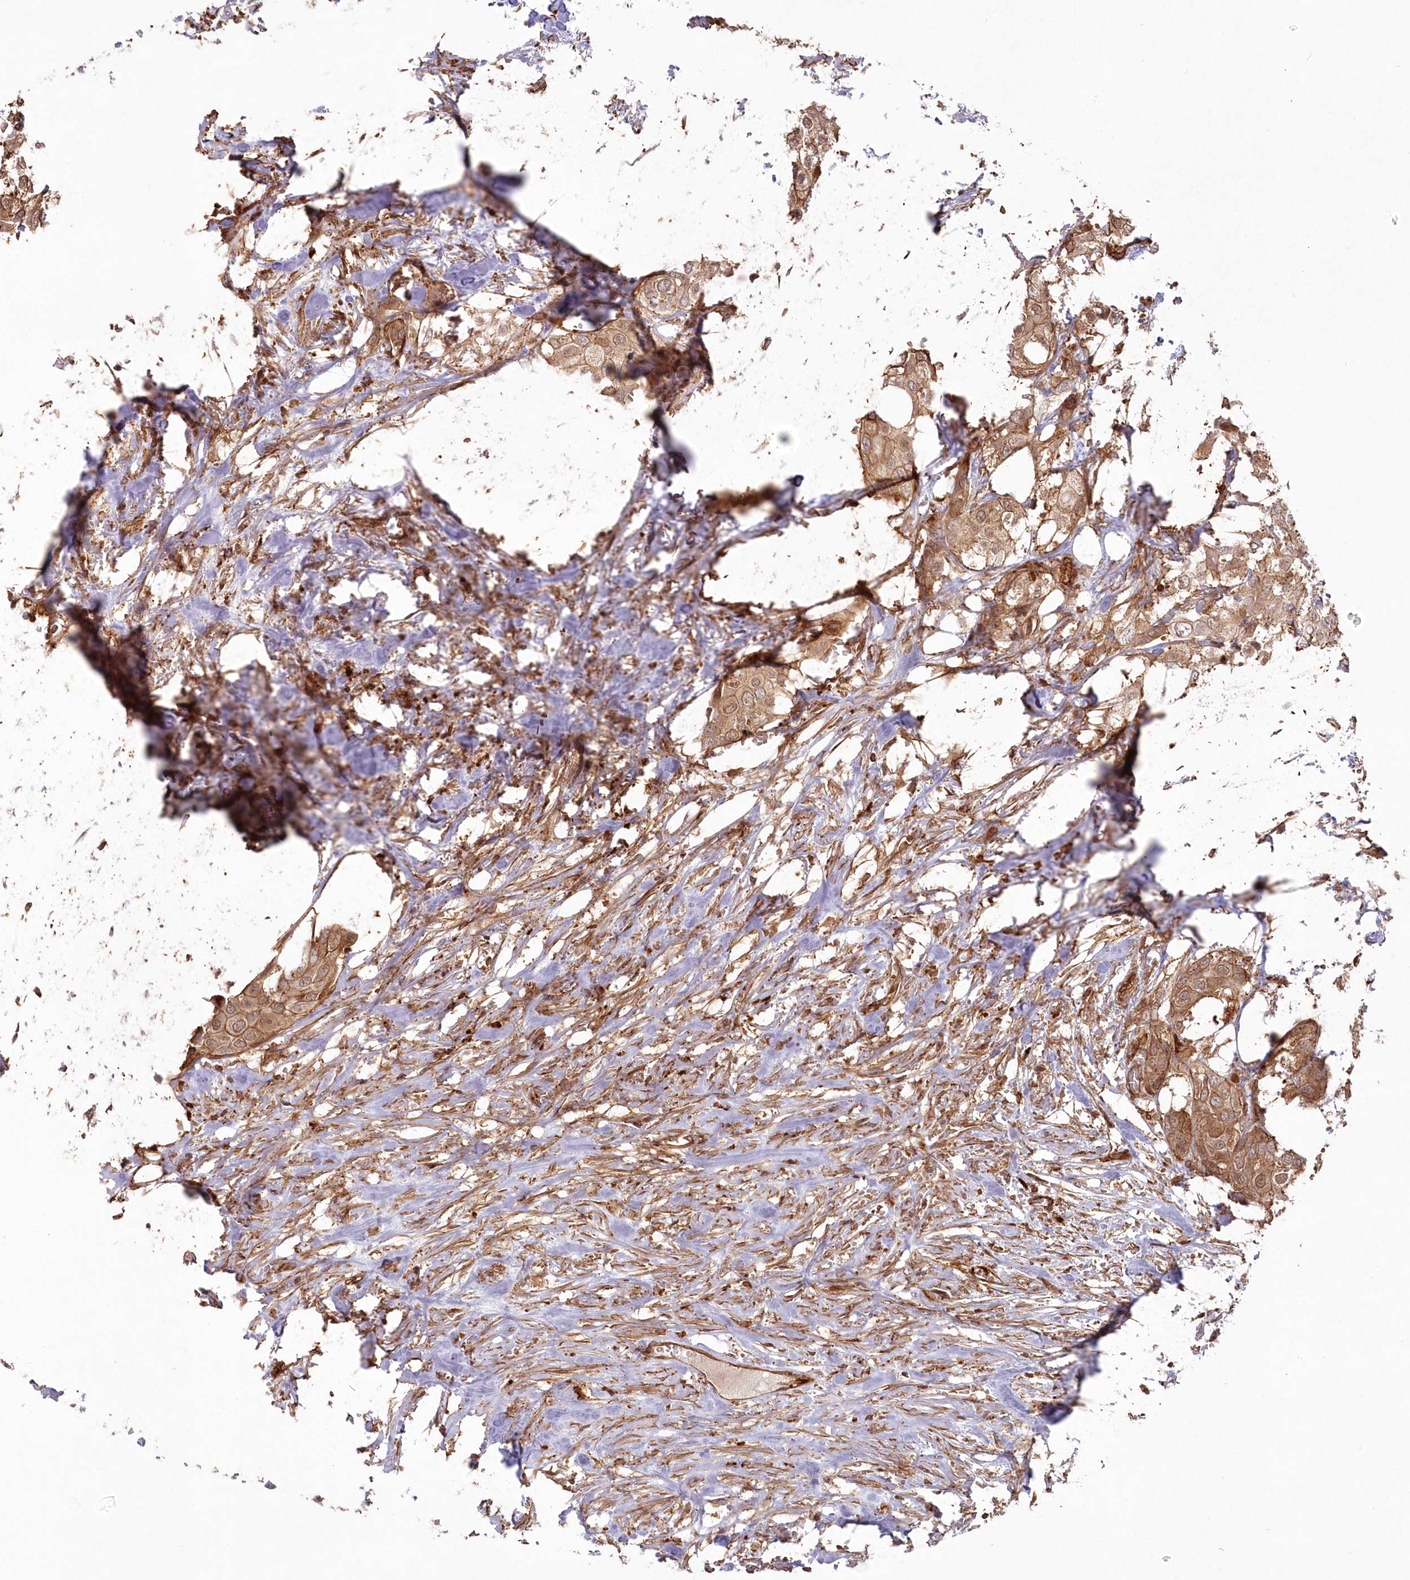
{"staining": {"intensity": "moderate", "quantity": ">75%", "location": "cytoplasmic/membranous"}, "tissue": "urothelial cancer", "cell_type": "Tumor cells", "image_type": "cancer", "snomed": [{"axis": "morphology", "description": "Urothelial carcinoma, High grade"}, {"axis": "topography", "description": "Urinary bladder"}], "caption": "An immunohistochemistry histopathology image of neoplastic tissue is shown. Protein staining in brown shows moderate cytoplasmic/membranous positivity in urothelial cancer within tumor cells. Nuclei are stained in blue.", "gene": "RGCC", "patient": {"sex": "male", "age": 64}}